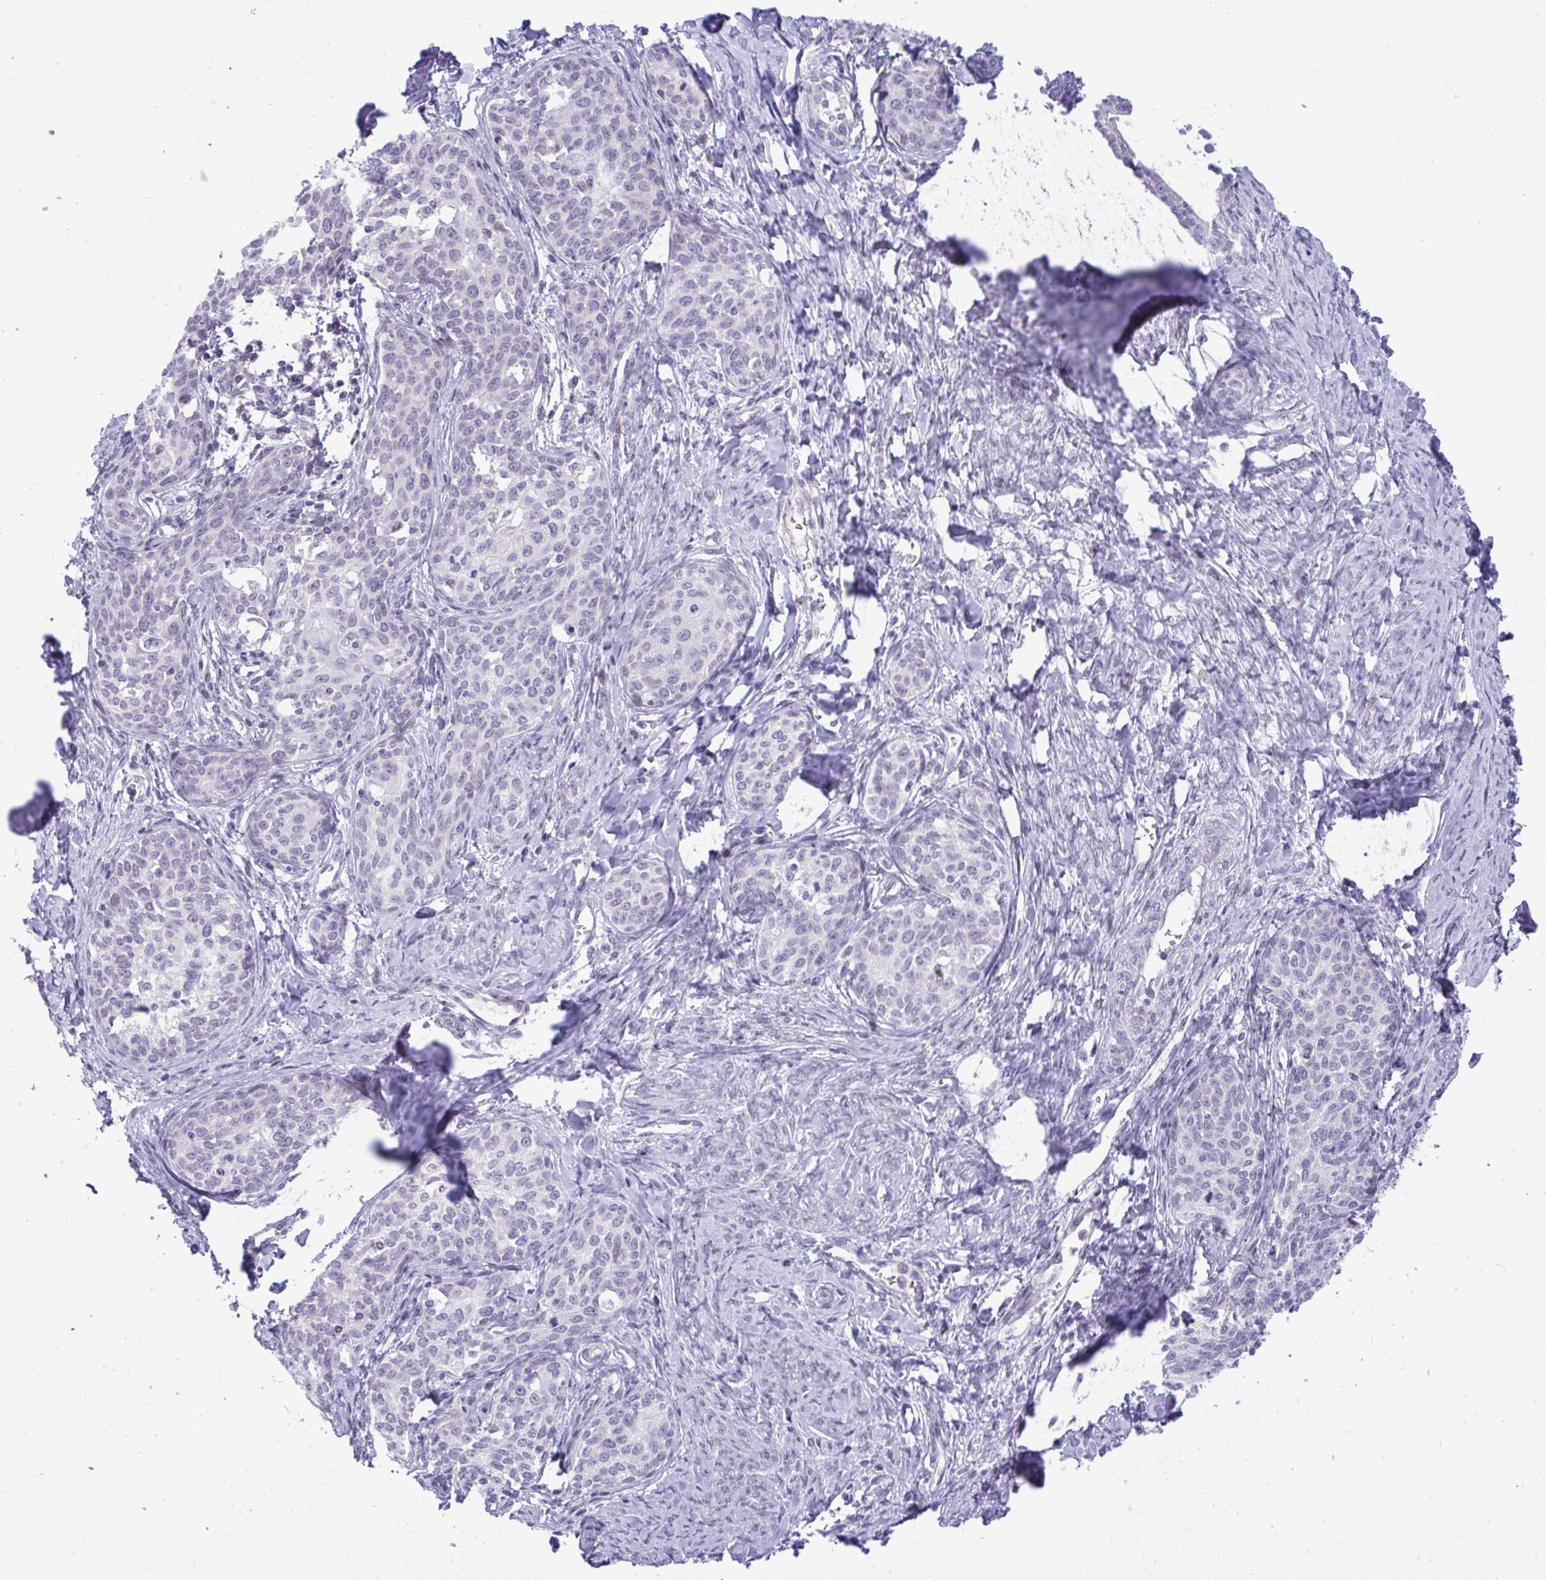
{"staining": {"intensity": "negative", "quantity": "none", "location": "none"}, "tissue": "cervical cancer", "cell_type": "Tumor cells", "image_type": "cancer", "snomed": [{"axis": "morphology", "description": "Squamous cell carcinoma, NOS"}, {"axis": "morphology", "description": "Adenocarcinoma, NOS"}, {"axis": "topography", "description": "Cervix"}], "caption": "The micrograph demonstrates no significant positivity in tumor cells of cervical cancer (squamous cell carcinoma). (Immunohistochemistry (ihc), brightfield microscopy, high magnification).", "gene": "EPOP", "patient": {"sex": "female", "age": 52}}